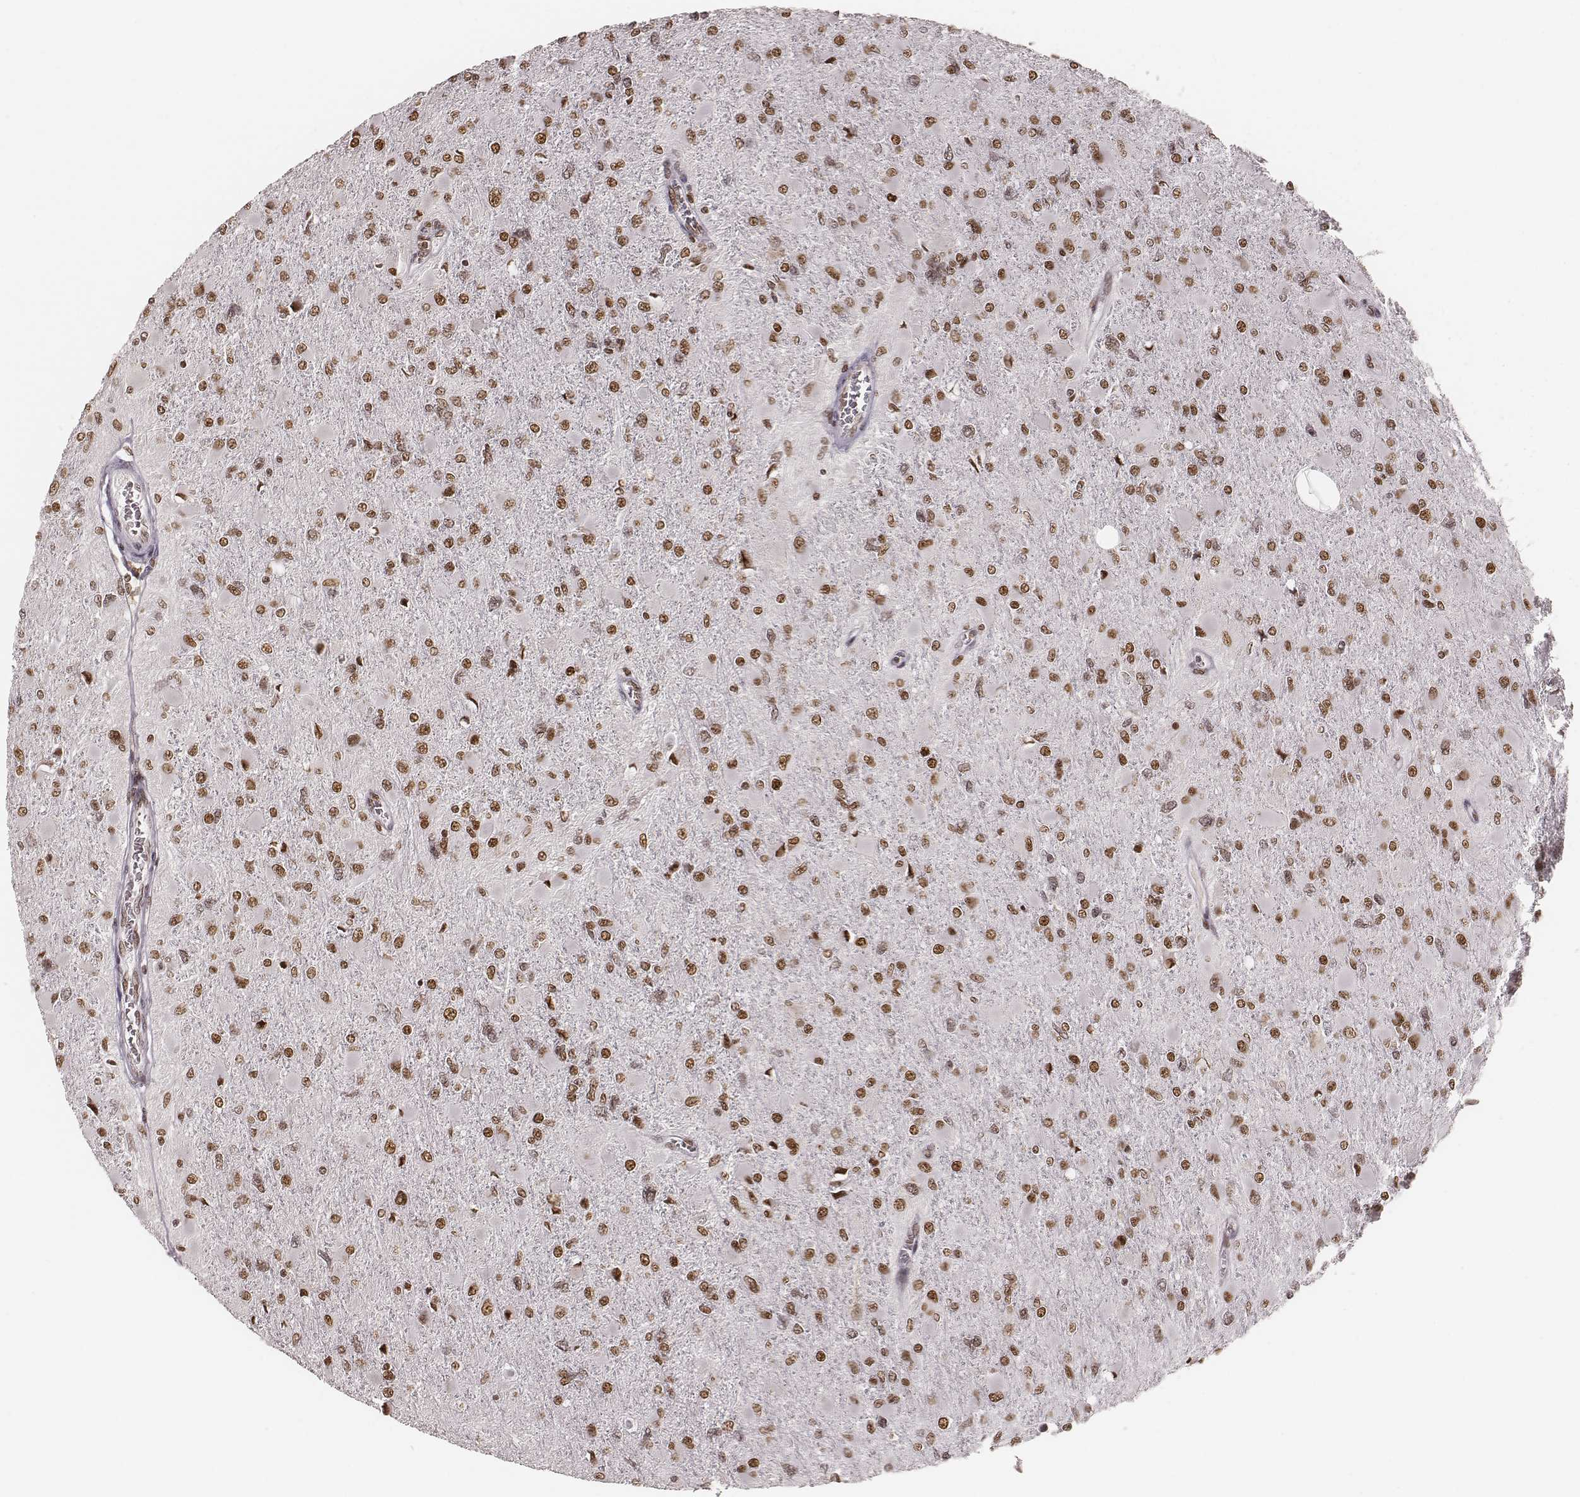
{"staining": {"intensity": "moderate", "quantity": ">75%", "location": "nuclear"}, "tissue": "glioma", "cell_type": "Tumor cells", "image_type": "cancer", "snomed": [{"axis": "morphology", "description": "Glioma, malignant, High grade"}, {"axis": "topography", "description": "Cerebral cortex"}], "caption": "This photomicrograph reveals immunohistochemistry (IHC) staining of glioma, with medium moderate nuclear staining in approximately >75% of tumor cells.", "gene": "PARP1", "patient": {"sex": "female", "age": 36}}